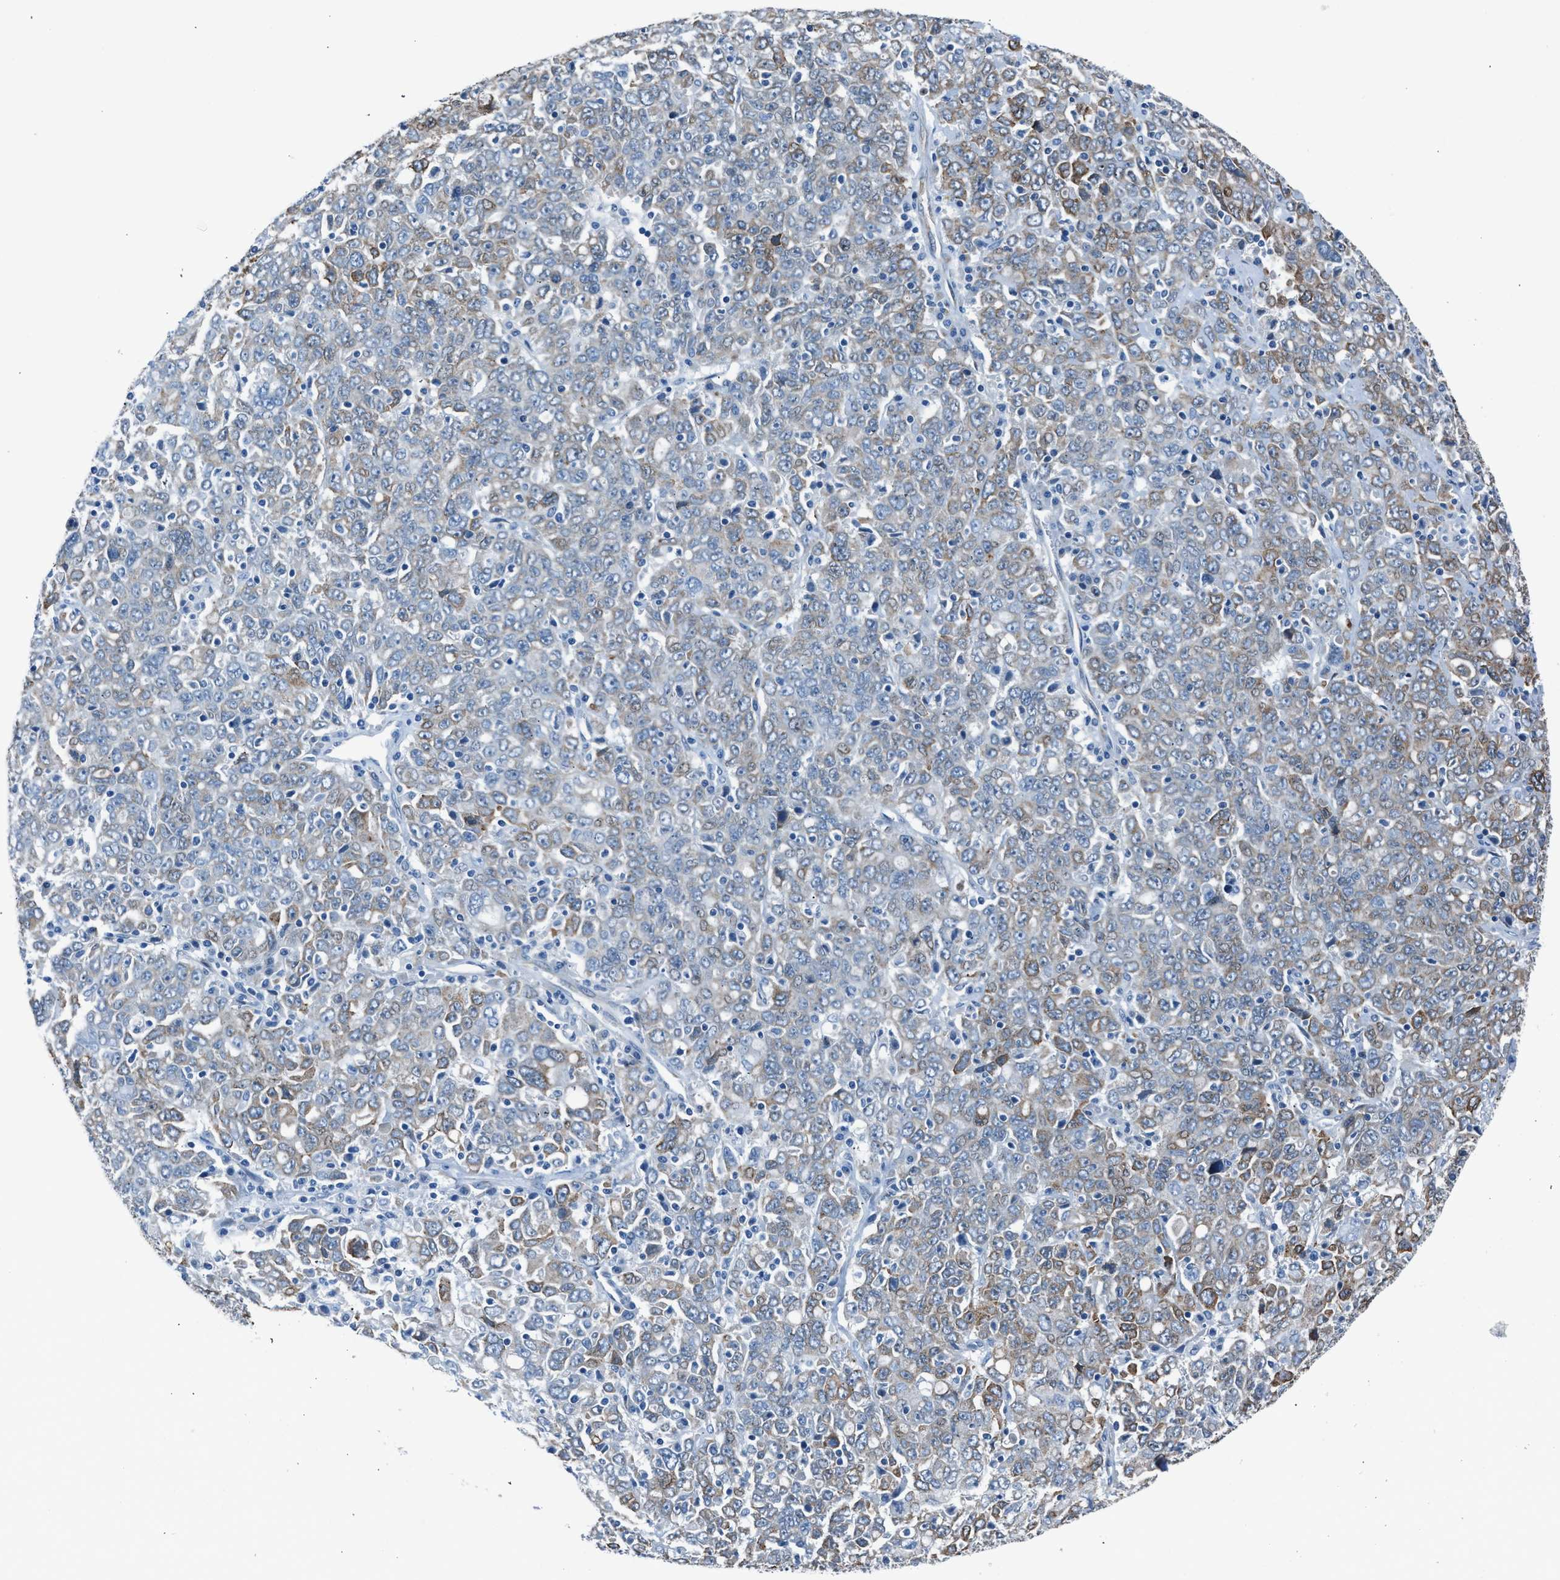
{"staining": {"intensity": "moderate", "quantity": "<25%", "location": "cytoplasmic/membranous"}, "tissue": "ovarian cancer", "cell_type": "Tumor cells", "image_type": "cancer", "snomed": [{"axis": "morphology", "description": "Carcinoma, endometroid"}, {"axis": "topography", "description": "Ovary"}], "caption": "Protein expression analysis of endometroid carcinoma (ovarian) exhibits moderate cytoplasmic/membranous expression in about <25% of tumor cells. The staining is performed using DAB brown chromogen to label protein expression. The nuclei are counter-stained blue using hematoxylin.", "gene": "RNF41", "patient": {"sex": "female", "age": 62}}